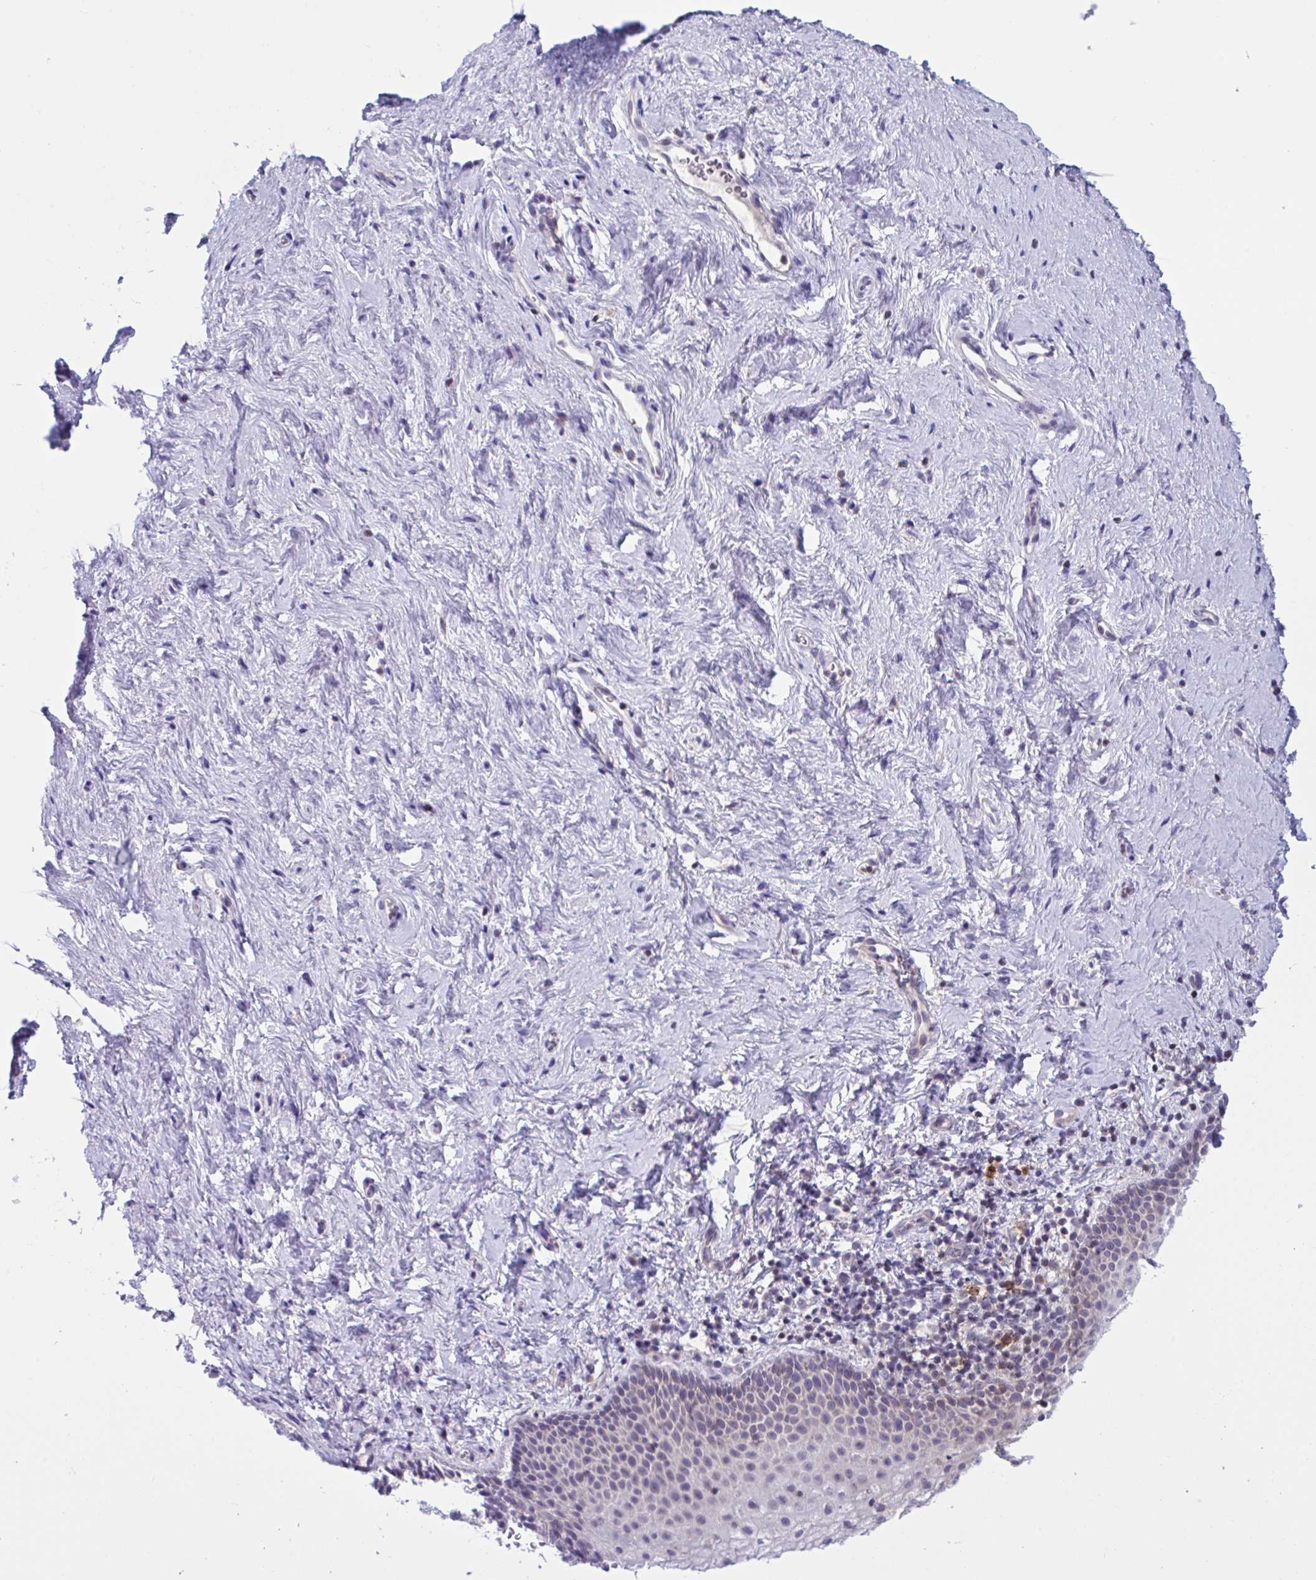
{"staining": {"intensity": "negative", "quantity": "none", "location": "none"}, "tissue": "vagina", "cell_type": "Squamous epithelial cells", "image_type": "normal", "snomed": [{"axis": "morphology", "description": "Normal tissue, NOS"}, {"axis": "topography", "description": "Vagina"}], "caption": "Immunohistochemical staining of benign vagina exhibits no significant positivity in squamous epithelial cells.", "gene": "SNX11", "patient": {"sex": "female", "age": 61}}